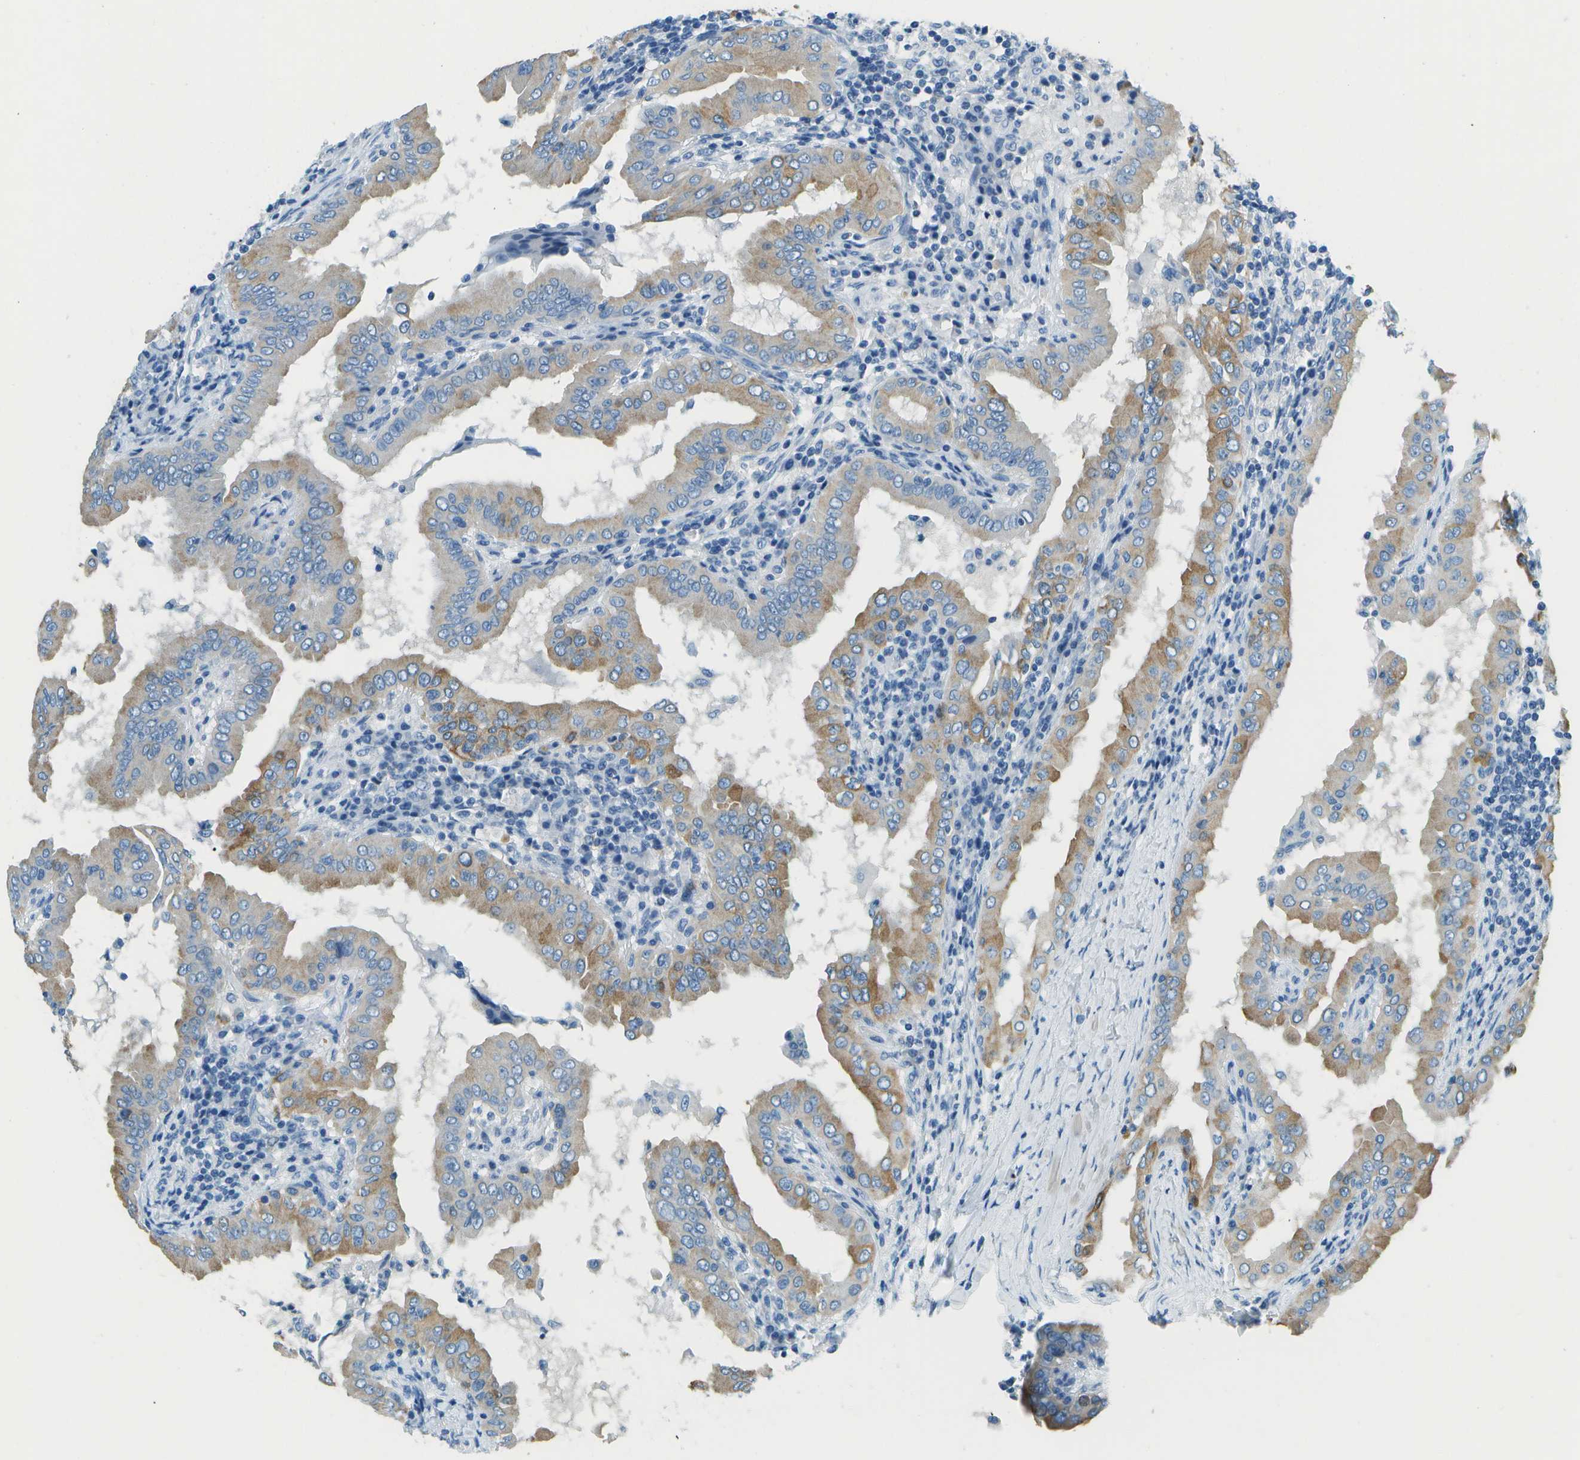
{"staining": {"intensity": "moderate", "quantity": "25%-75%", "location": "cytoplasmic/membranous"}, "tissue": "thyroid cancer", "cell_type": "Tumor cells", "image_type": "cancer", "snomed": [{"axis": "morphology", "description": "Papillary adenocarcinoma, NOS"}, {"axis": "topography", "description": "Thyroid gland"}], "caption": "DAB (3,3'-diaminobenzidine) immunohistochemical staining of thyroid papillary adenocarcinoma demonstrates moderate cytoplasmic/membranous protein staining in about 25%-75% of tumor cells. (brown staining indicates protein expression, while blue staining denotes nuclei).", "gene": "SLC16A10", "patient": {"sex": "male", "age": 33}}